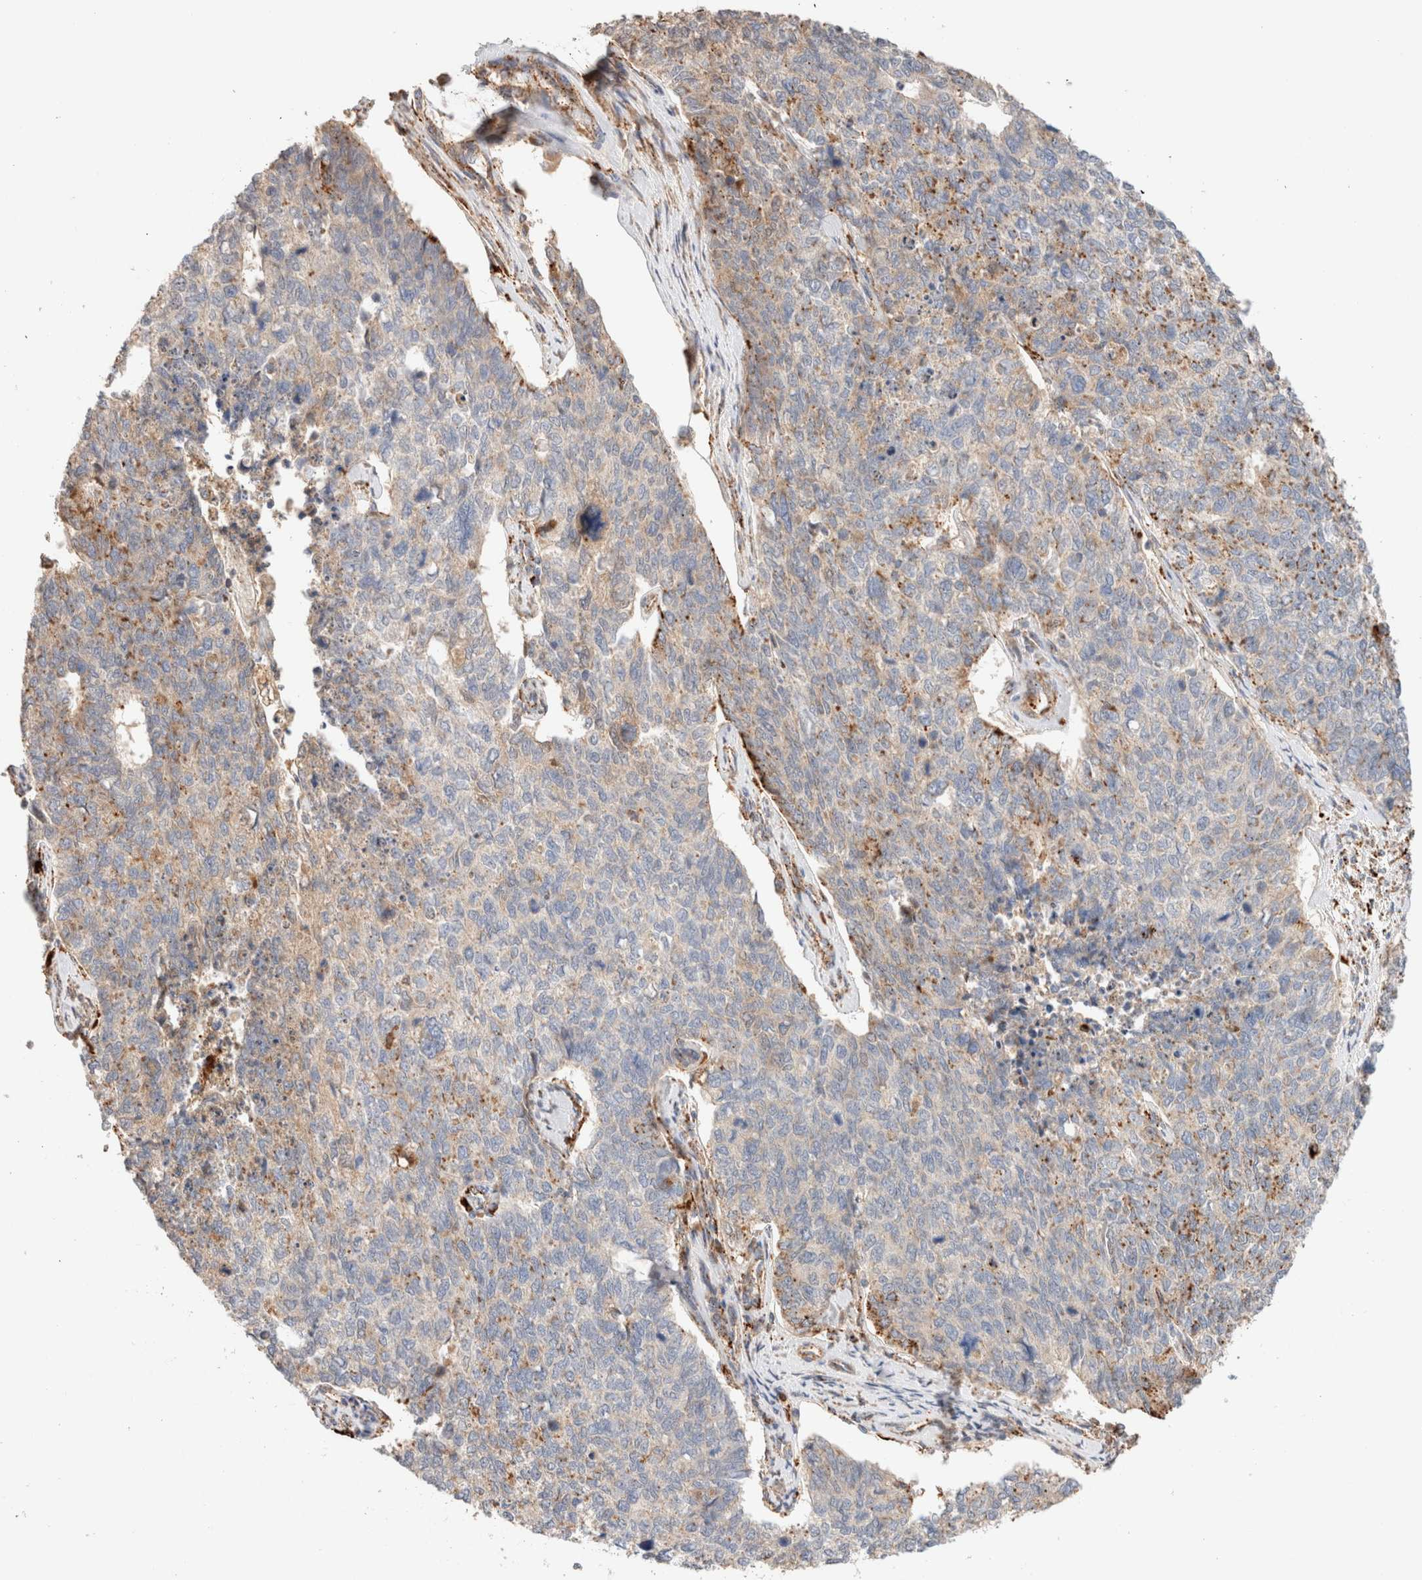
{"staining": {"intensity": "moderate", "quantity": "<25%", "location": "cytoplasmic/membranous"}, "tissue": "cervical cancer", "cell_type": "Tumor cells", "image_type": "cancer", "snomed": [{"axis": "morphology", "description": "Squamous cell carcinoma, NOS"}, {"axis": "topography", "description": "Cervix"}], "caption": "The histopathology image demonstrates staining of squamous cell carcinoma (cervical), revealing moderate cytoplasmic/membranous protein positivity (brown color) within tumor cells. The staining is performed using DAB brown chromogen to label protein expression. The nuclei are counter-stained blue using hematoxylin.", "gene": "RABEPK", "patient": {"sex": "female", "age": 63}}